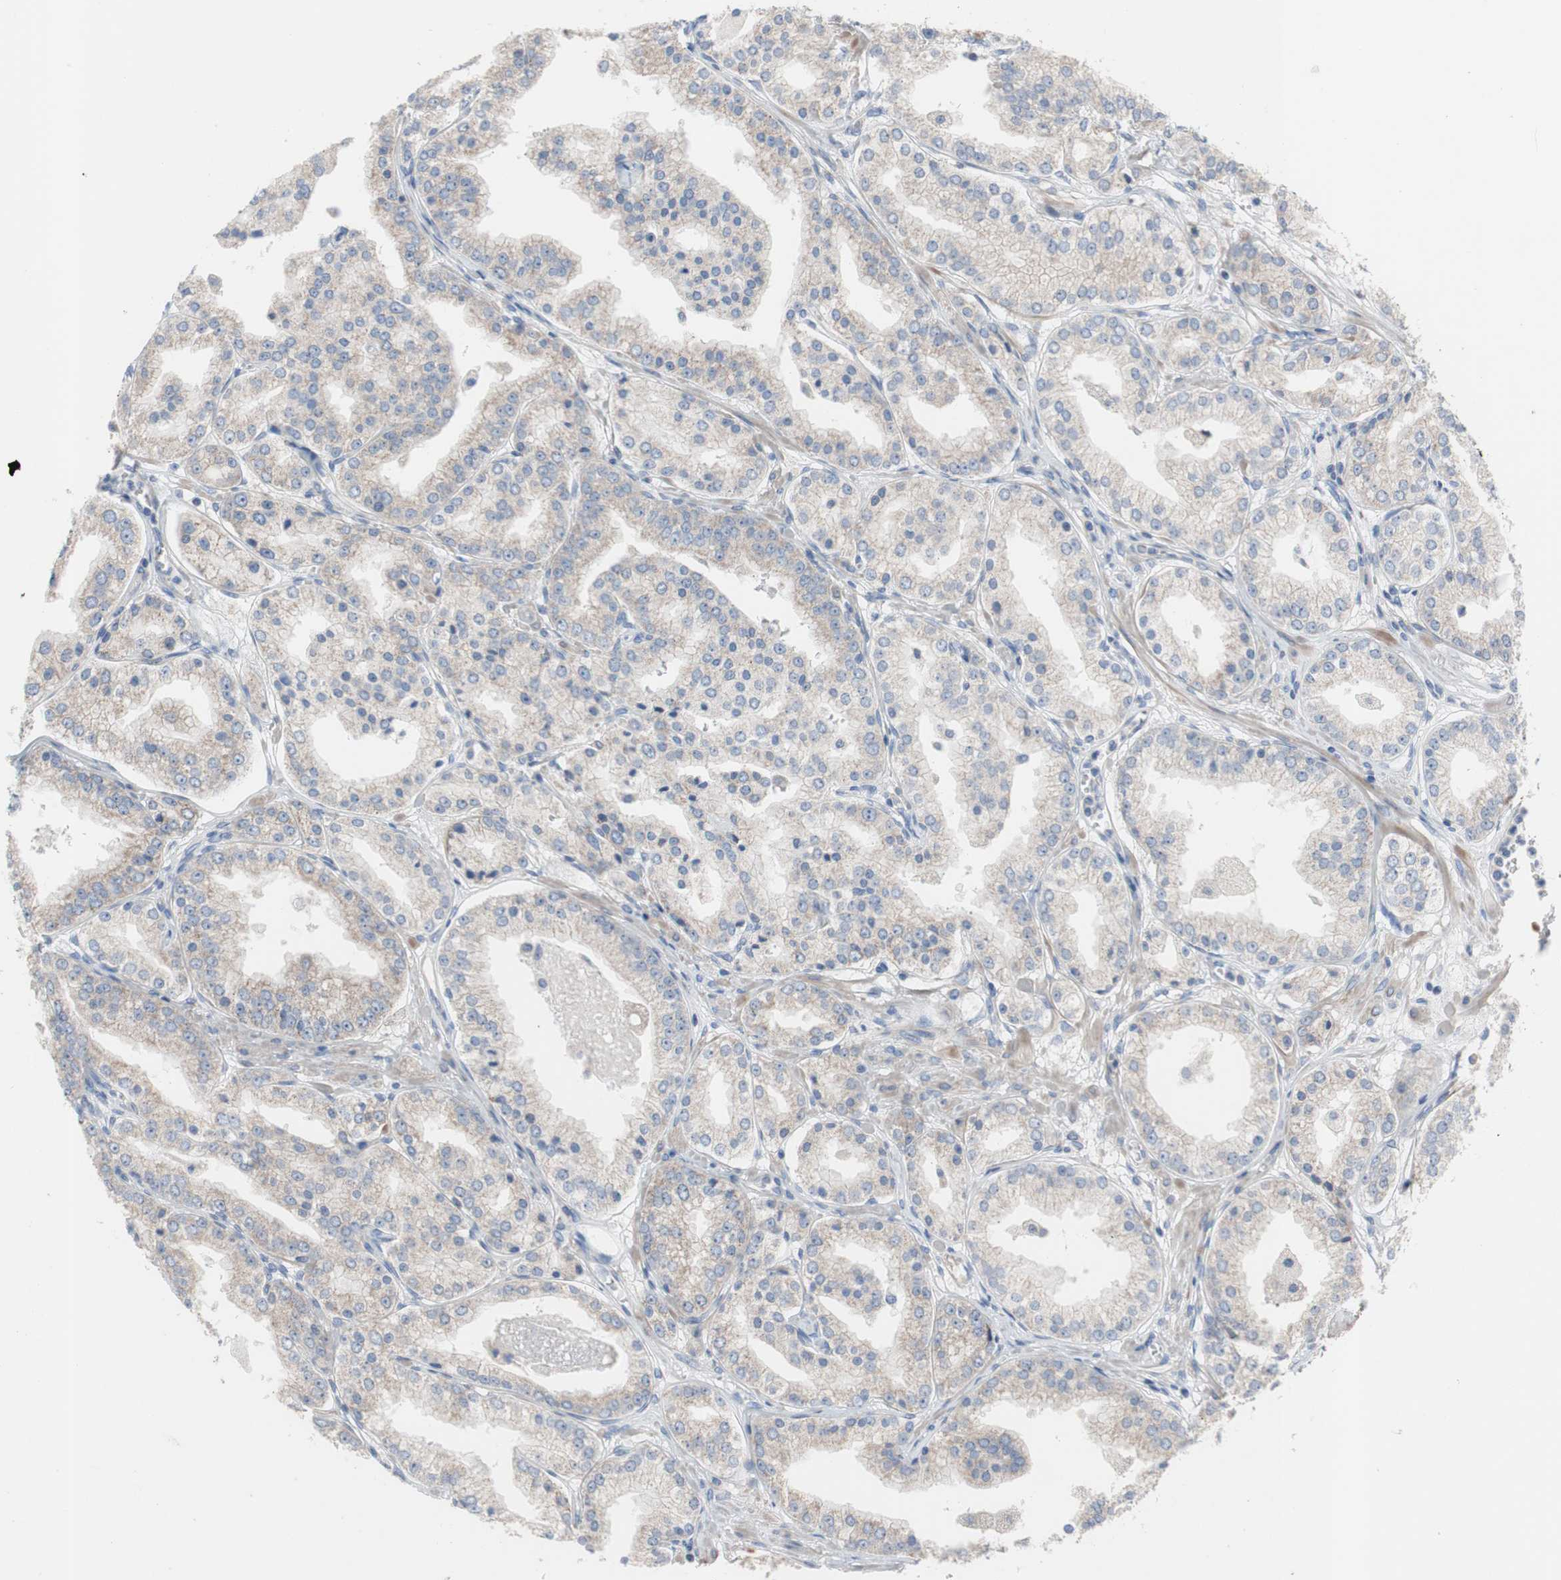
{"staining": {"intensity": "weak", "quantity": "25%-75%", "location": "cytoplasmic/membranous"}, "tissue": "prostate cancer", "cell_type": "Tumor cells", "image_type": "cancer", "snomed": [{"axis": "morphology", "description": "Adenocarcinoma, High grade"}, {"axis": "topography", "description": "Prostate"}], "caption": "This is a micrograph of IHC staining of prostate cancer, which shows weak staining in the cytoplasmic/membranous of tumor cells.", "gene": "TTC14", "patient": {"sex": "male", "age": 61}}